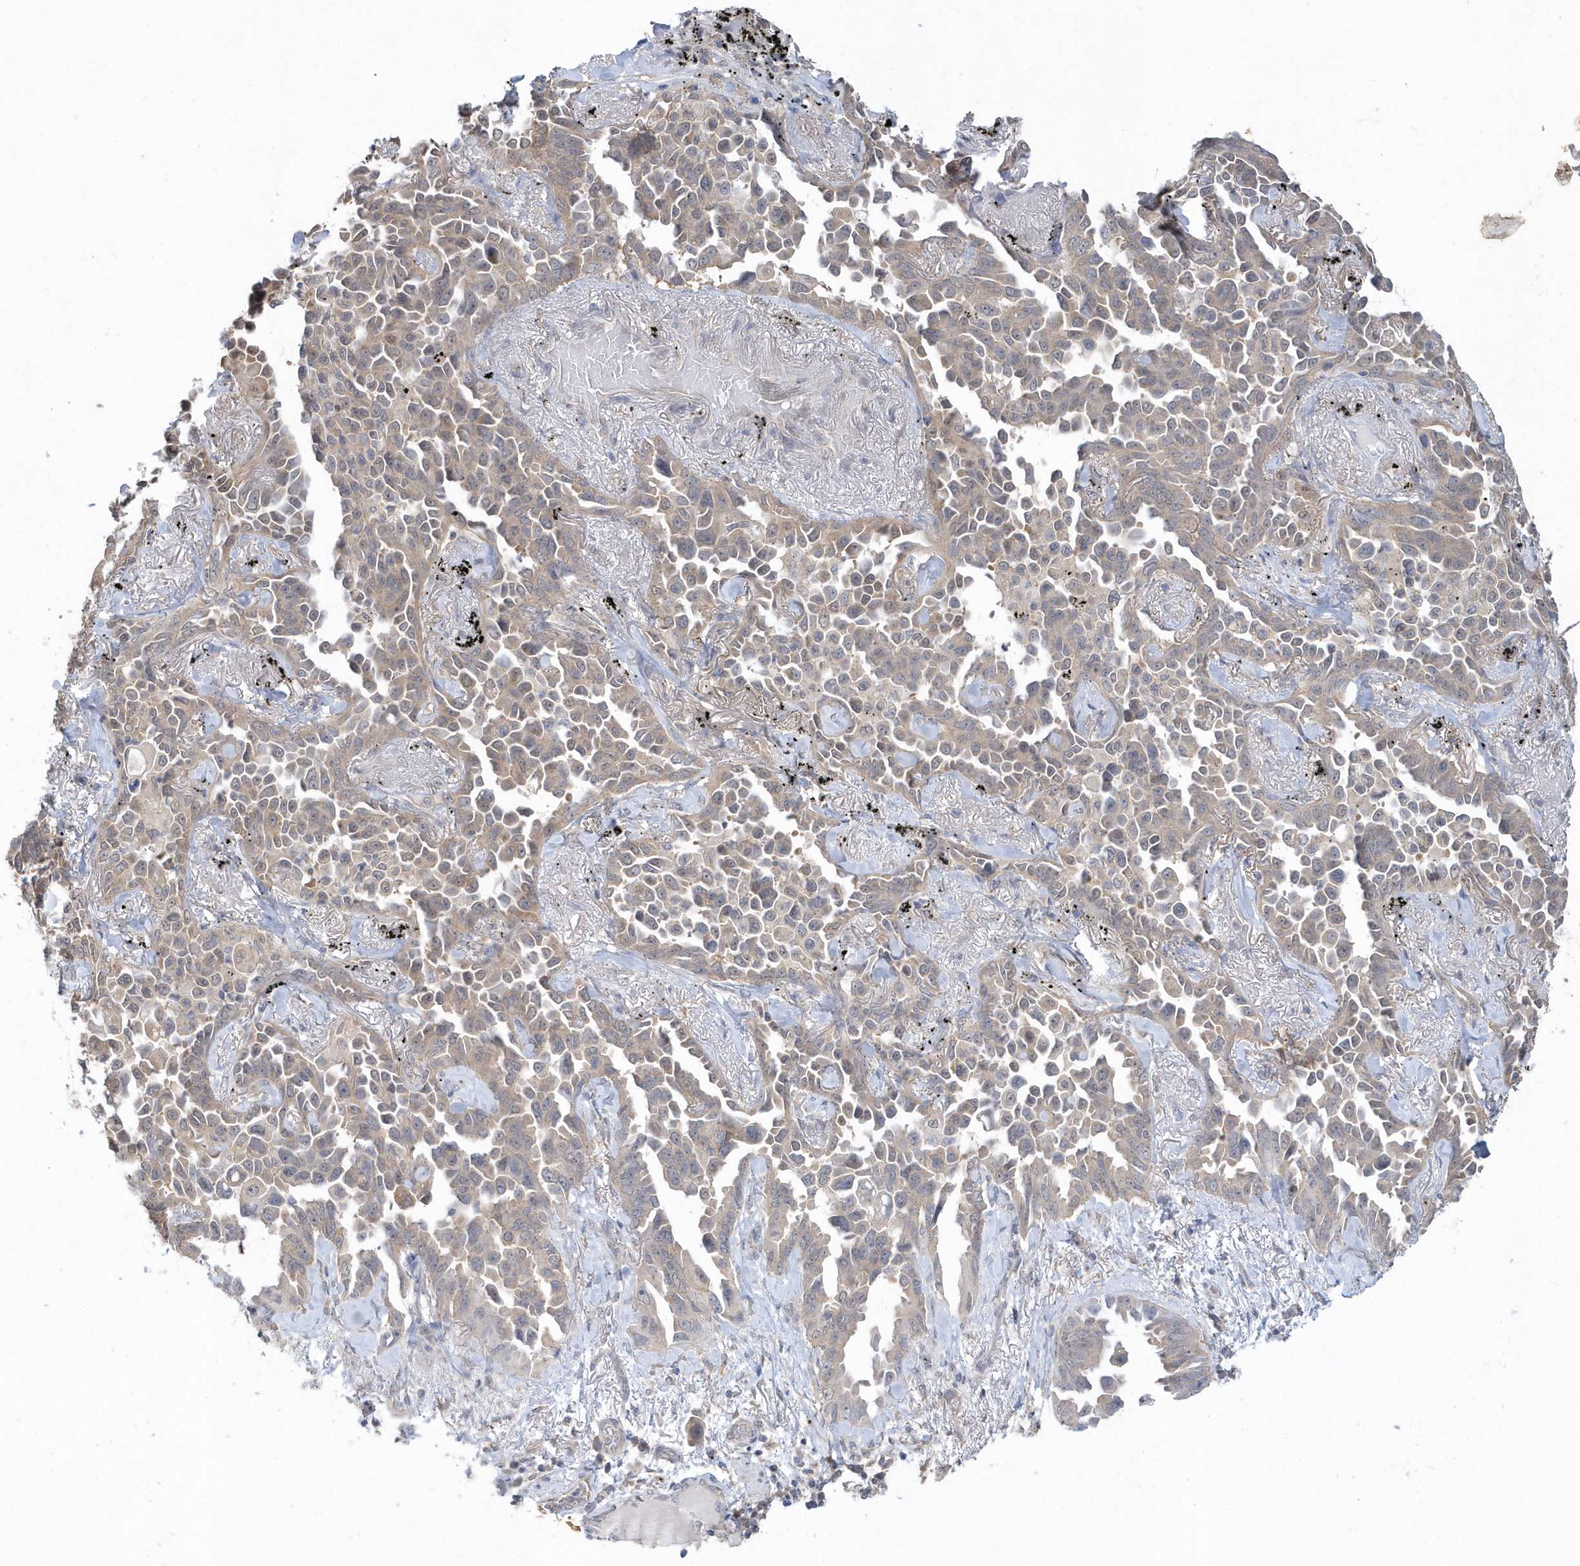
{"staining": {"intensity": "weak", "quantity": ">75%", "location": "cytoplasmic/membranous"}, "tissue": "lung cancer", "cell_type": "Tumor cells", "image_type": "cancer", "snomed": [{"axis": "morphology", "description": "Adenocarcinoma, NOS"}, {"axis": "topography", "description": "Lung"}], "caption": "A micrograph showing weak cytoplasmic/membranous expression in approximately >75% of tumor cells in adenocarcinoma (lung), as visualized by brown immunohistochemical staining.", "gene": "AKR7A2", "patient": {"sex": "female", "age": 67}}